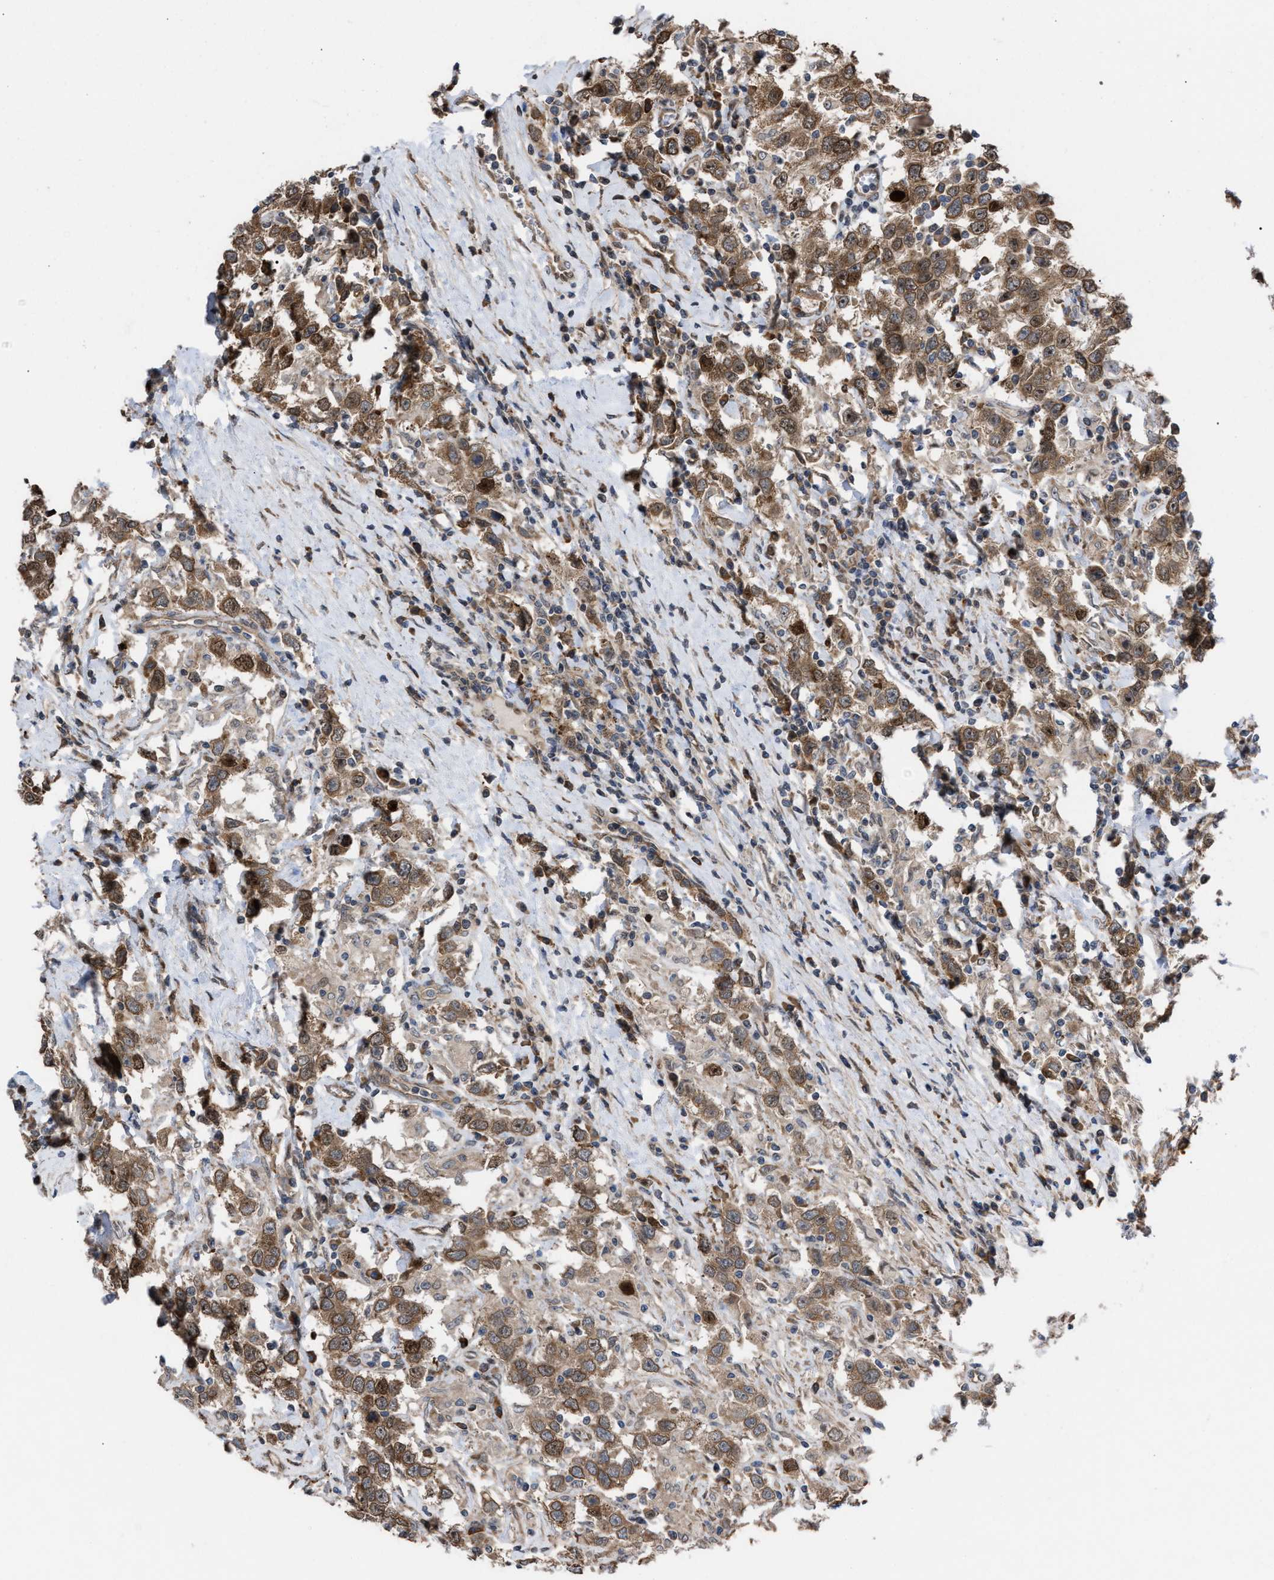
{"staining": {"intensity": "moderate", "quantity": ">75%", "location": "cytoplasmic/membranous"}, "tissue": "testis cancer", "cell_type": "Tumor cells", "image_type": "cancer", "snomed": [{"axis": "morphology", "description": "Seminoma, NOS"}, {"axis": "topography", "description": "Testis"}], "caption": "A high-resolution micrograph shows IHC staining of testis cancer (seminoma), which reveals moderate cytoplasmic/membranous positivity in about >75% of tumor cells.", "gene": "TP53BP2", "patient": {"sex": "male", "age": 41}}